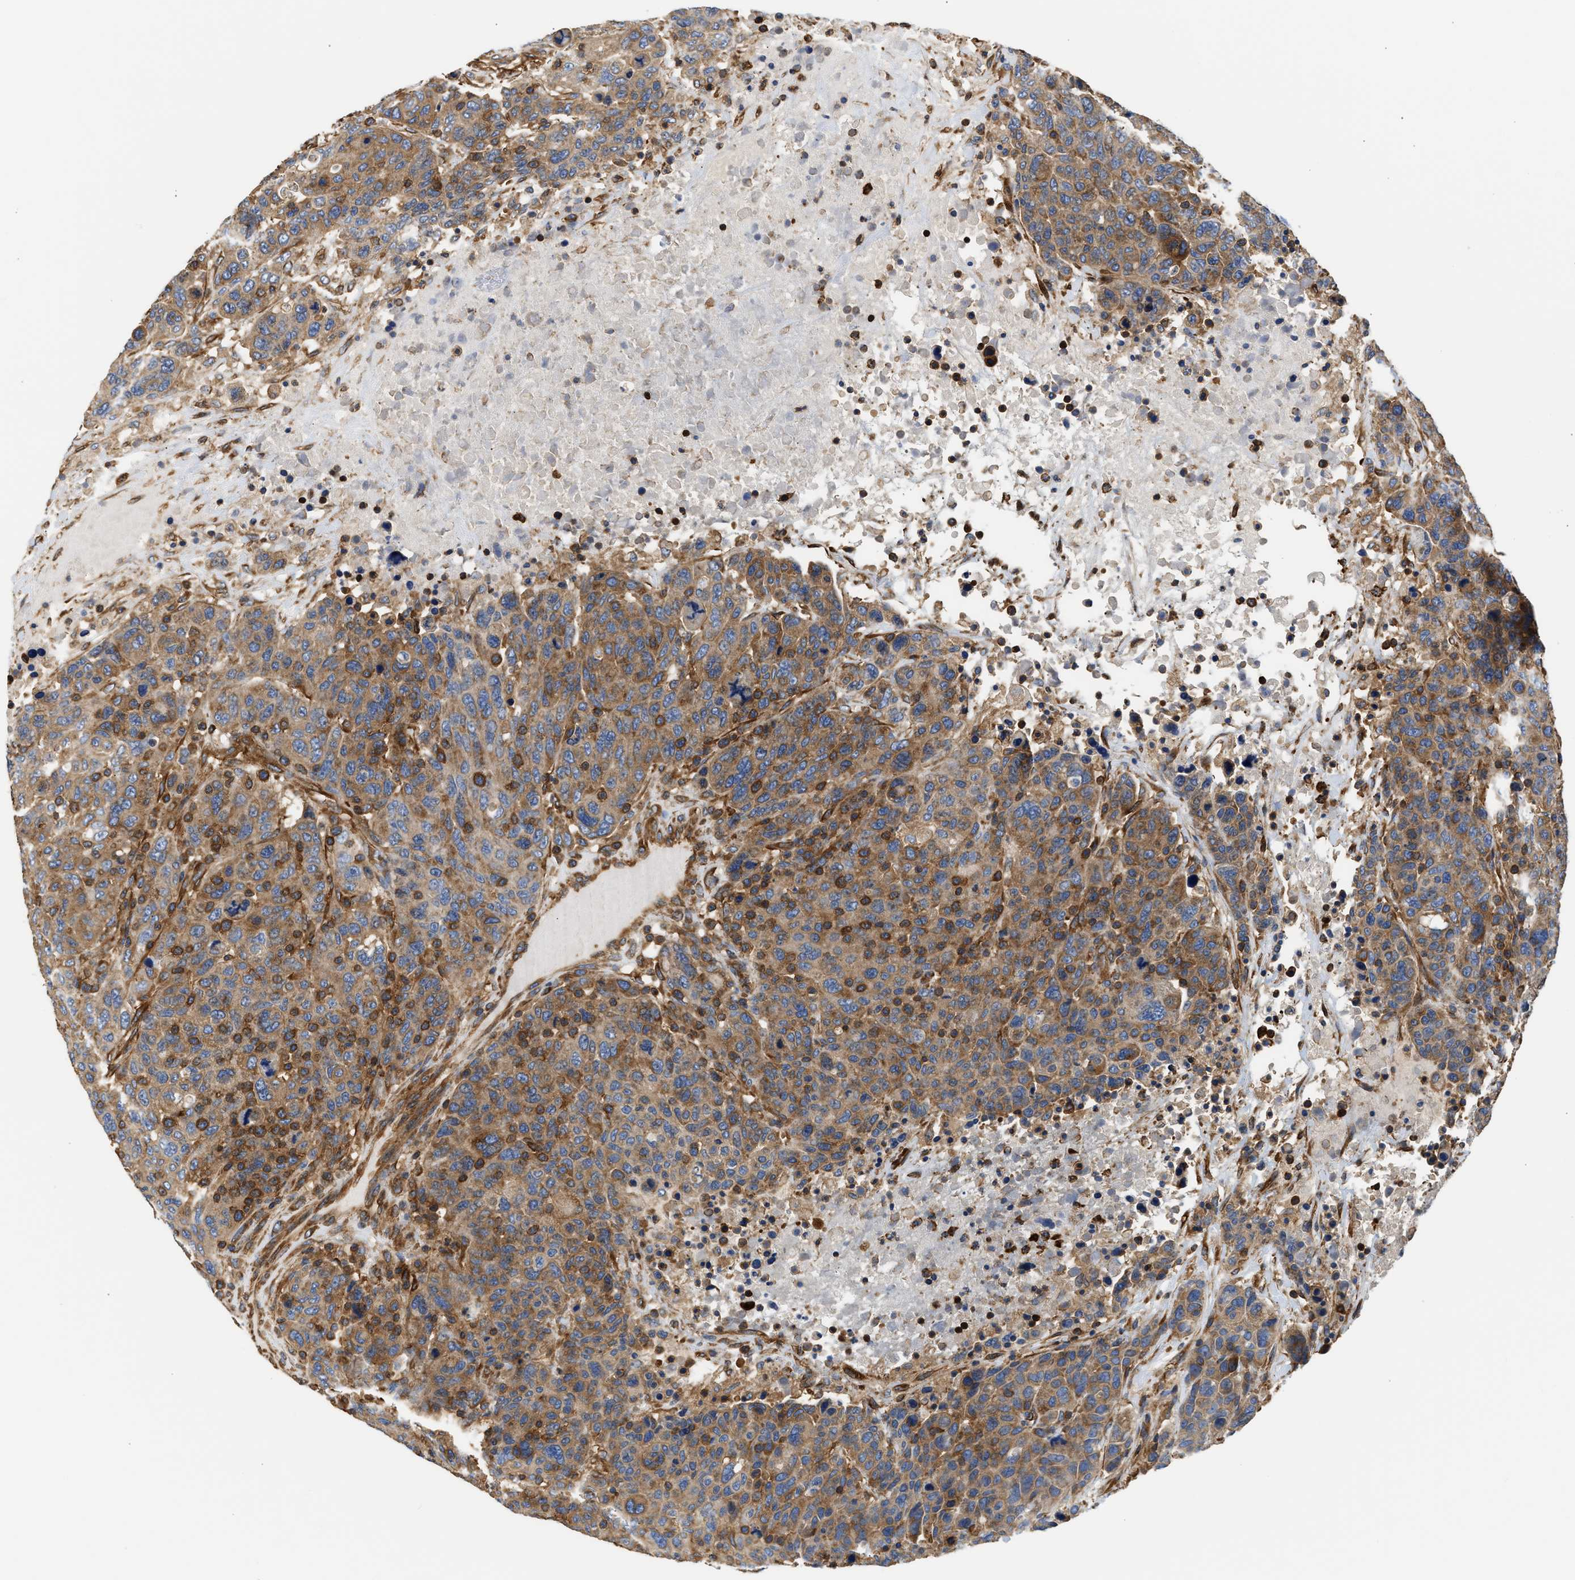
{"staining": {"intensity": "moderate", "quantity": ">75%", "location": "cytoplasmic/membranous"}, "tissue": "breast cancer", "cell_type": "Tumor cells", "image_type": "cancer", "snomed": [{"axis": "morphology", "description": "Duct carcinoma"}, {"axis": "topography", "description": "Breast"}], "caption": "Human invasive ductal carcinoma (breast) stained with a protein marker shows moderate staining in tumor cells.", "gene": "SAMD9L", "patient": {"sex": "female", "age": 37}}